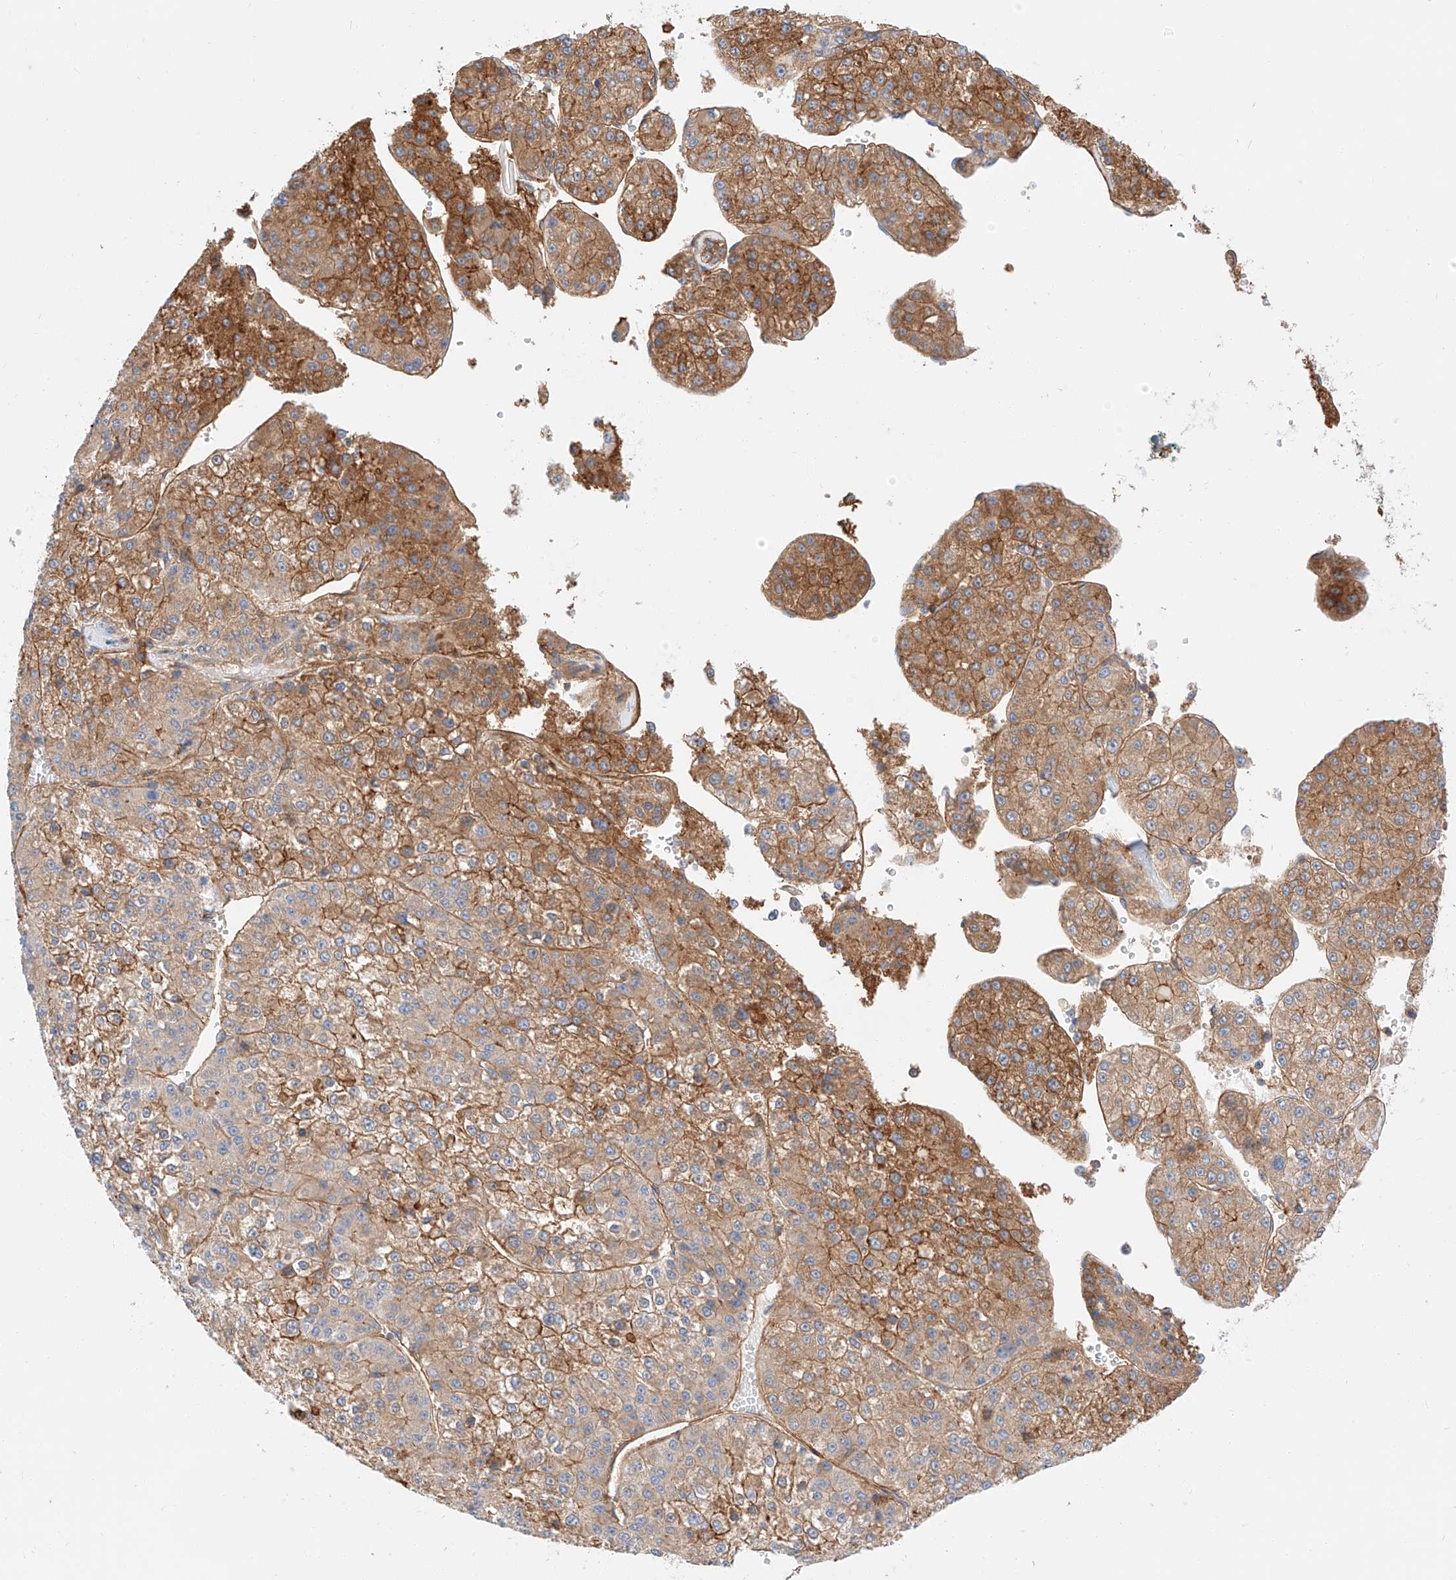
{"staining": {"intensity": "moderate", "quantity": ">75%", "location": "cytoplasmic/membranous"}, "tissue": "liver cancer", "cell_type": "Tumor cells", "image_type": "cancer", "snomed": [{"axis": "morphology", "description": "Carcinoma, Hepatocellular, NOS"}, {"axis": "topography", "description": "Liver"}], "caption": "Immunohistochemistry micrograph of human hepatocellular carcinoma (liver) stained for a protein (brown), which displays medium levels of moderate cytoplasmic/membranous positivity in about >75% of tumor cells.", "gene": "HAUS4", "patient": {"sex": "female", "age": 73}}